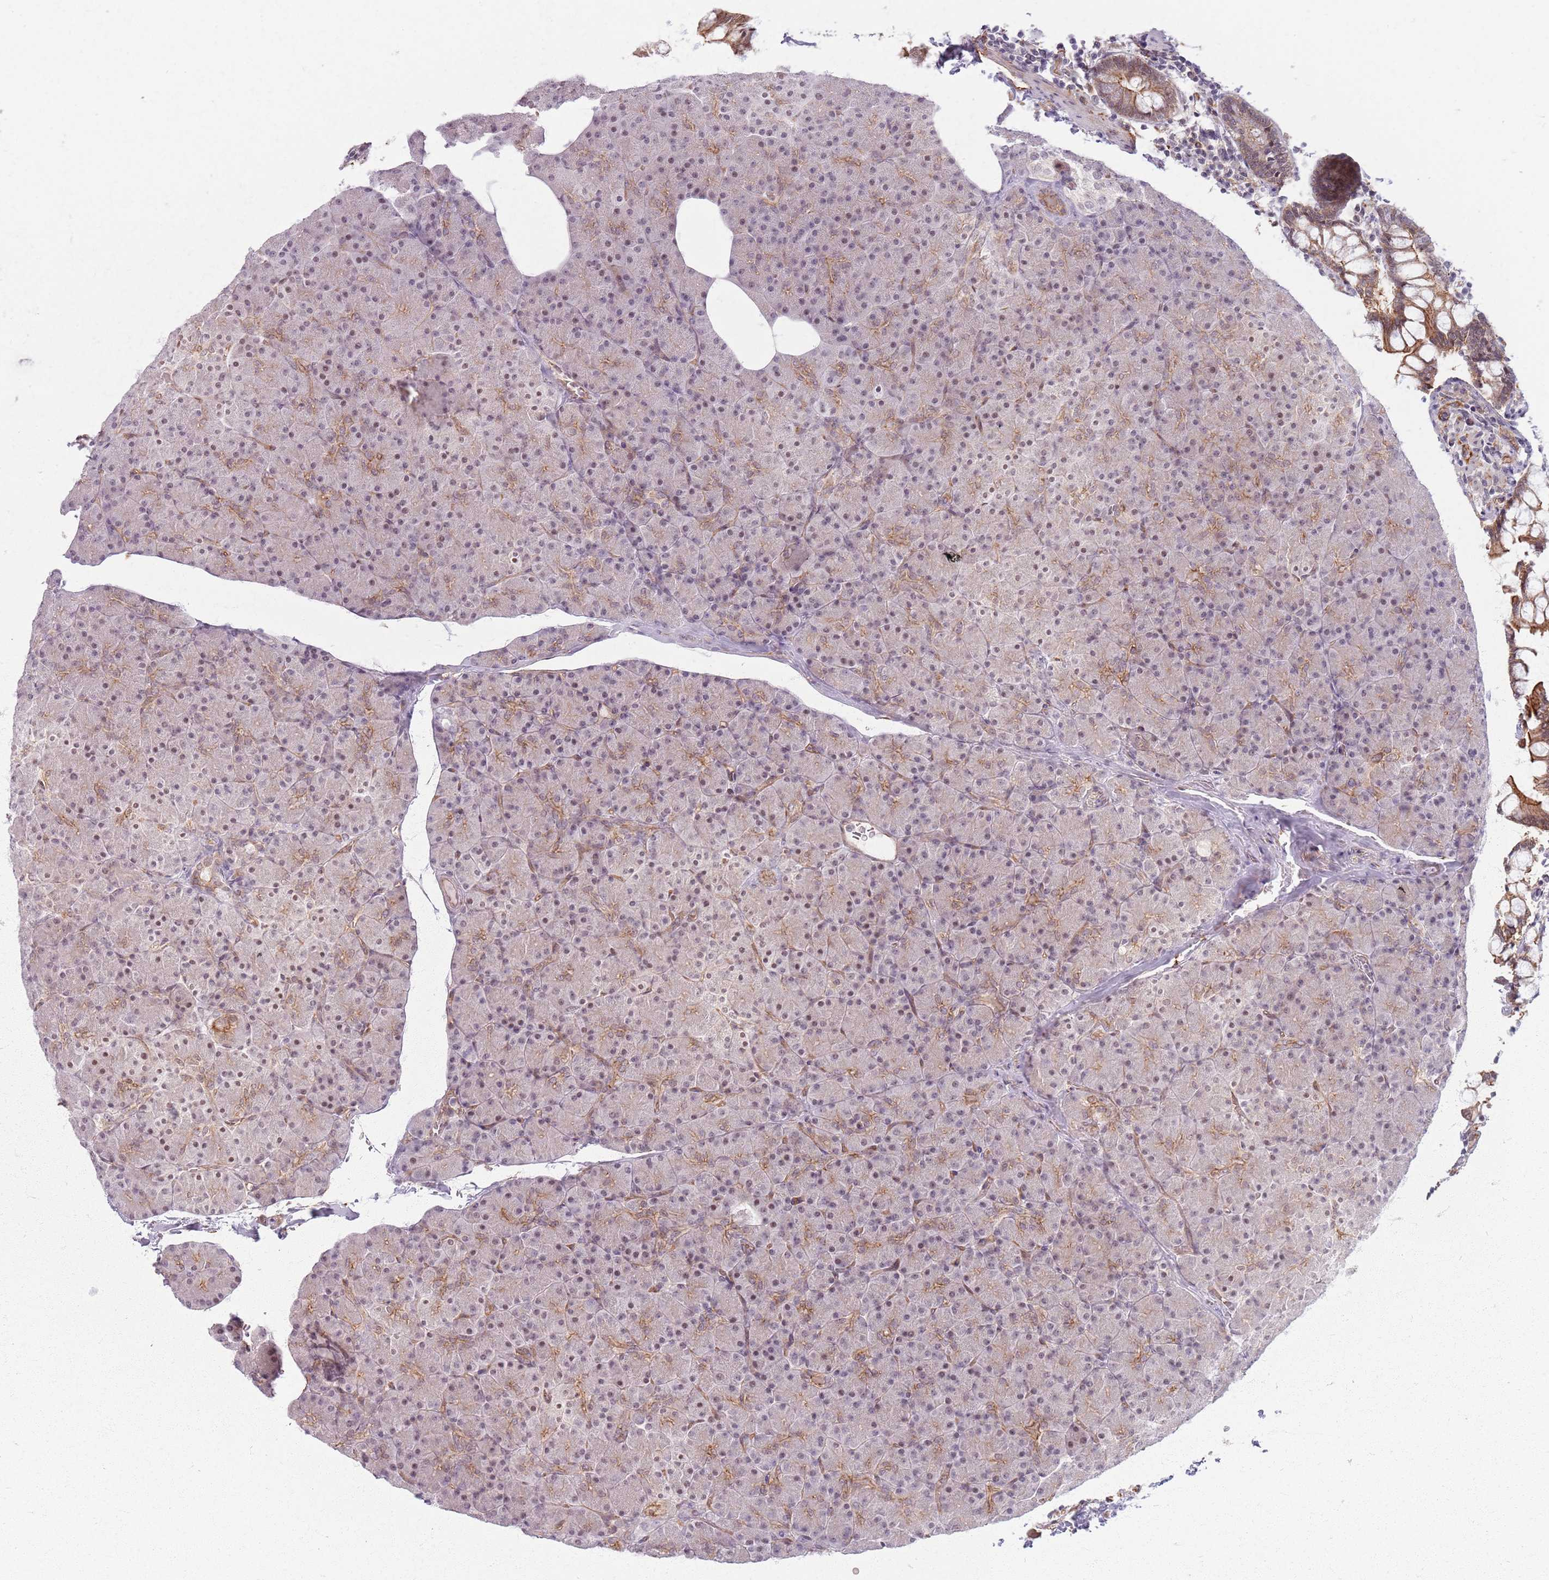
{"staining": {"intensity": "moderate", "quantity": "<25%", "location": "cytoplasmic/membranous,nuclear"}, "tissue": "pancreas", "cell_type": "Exocrine glandular cells", "image_type": "normal", "snomed": [{"axis": "morphology", "description": "Normal tissue, NOS"}, {"axis": "topography", "description": "Pancreas"}], "caption": "Normal pancreas shows moderate cytoplasmic/membranous,nuclear staining in approximately <25% of exocrine glandular cells, visualized by immunohistochemistry.", "gene": "KCNA5", "patient": {"sex": "female", "age": 43}}